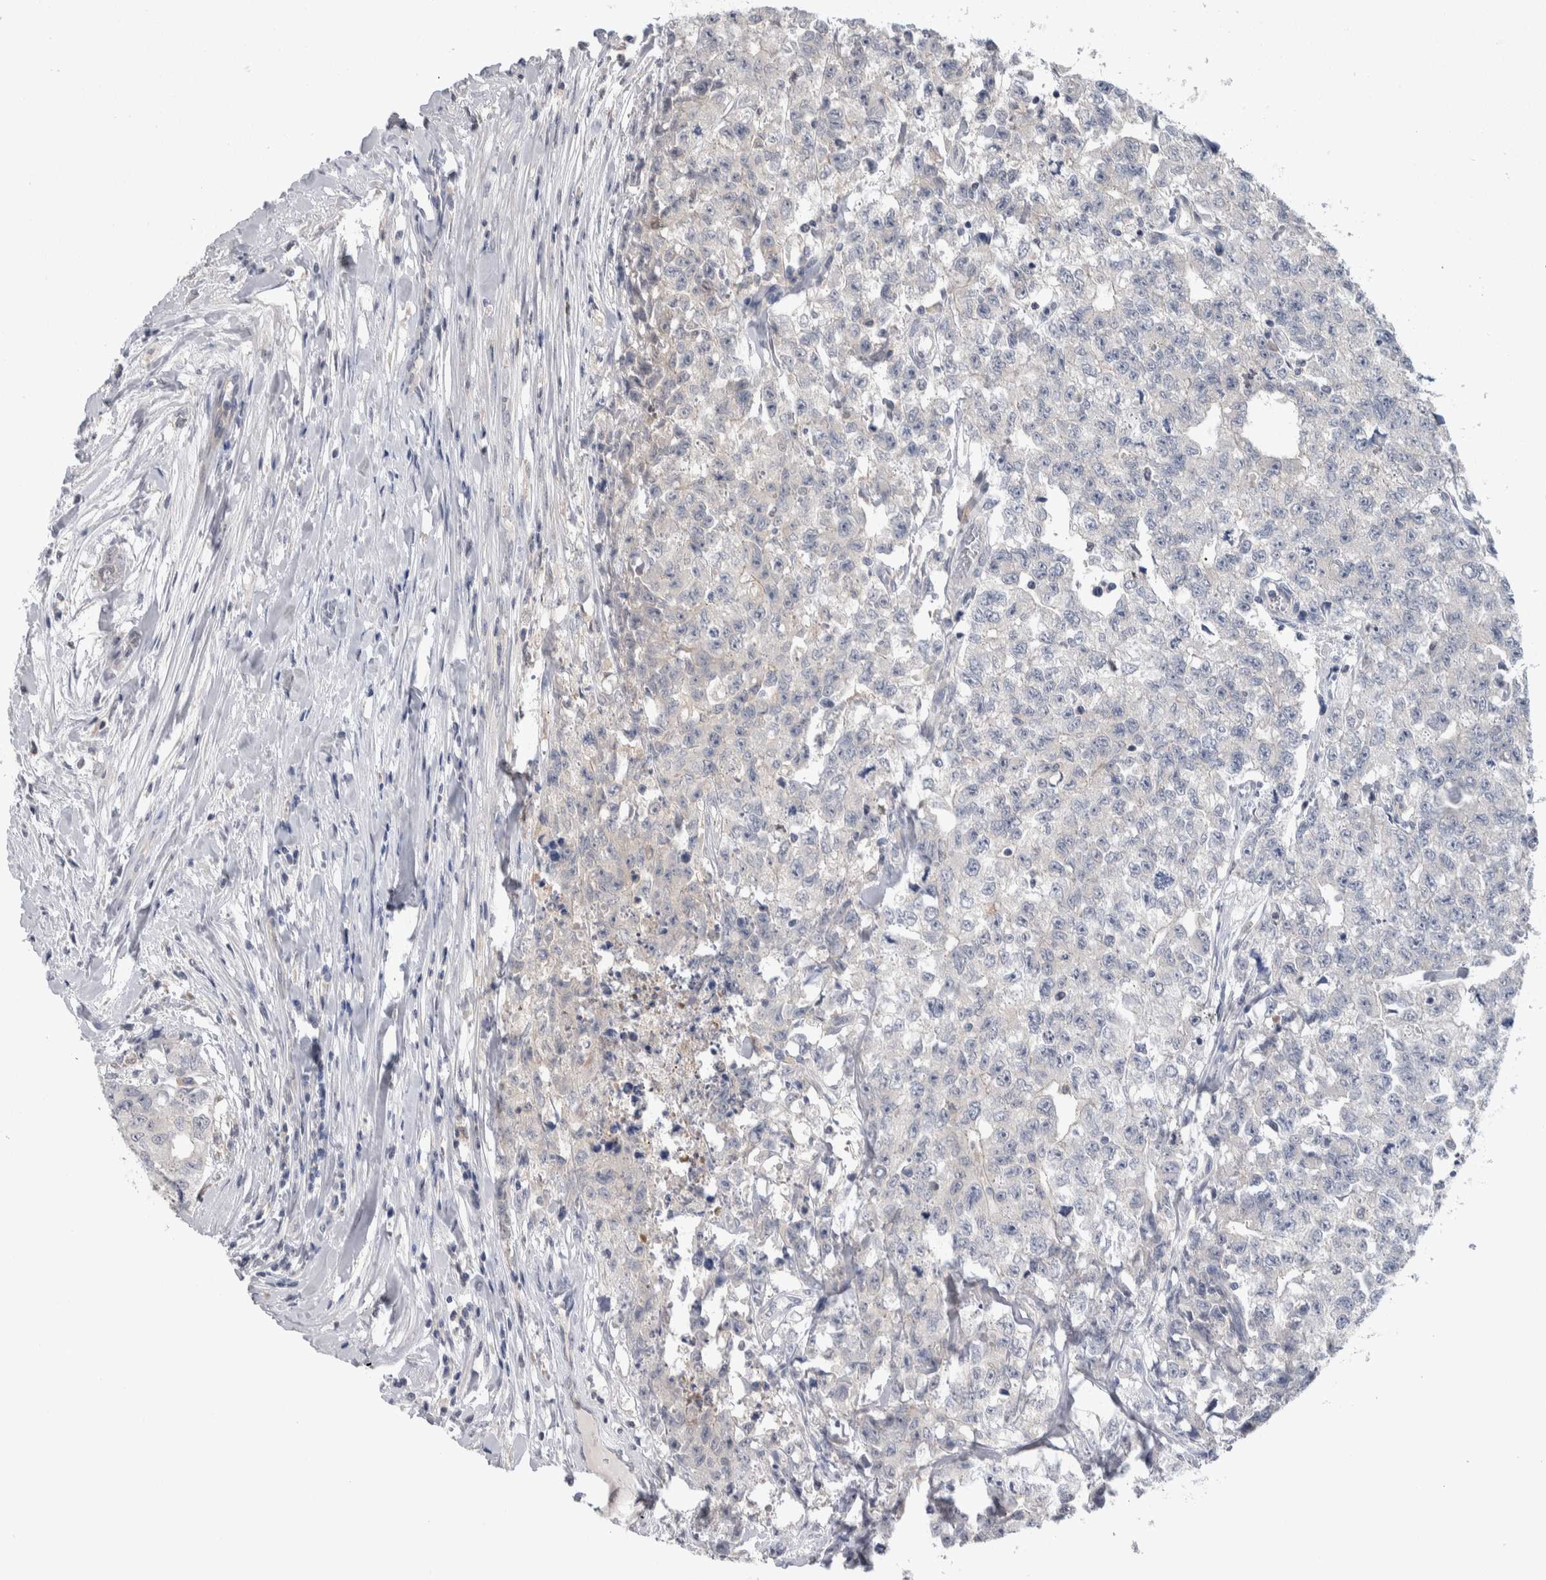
{"staining": {"intensity": "negative", "quantity": "none", "location": "none"}, "tissue": "testis cancer", "cell_type": "Tumor cells", "image_type": "cancer", "snomed": [{"axis": "morphology", "description": "Carcinoma, Embryonal, NOS"}, {"axis": "topography", "description": "Testis"}], "caption": "Tumor cells are negative for brown protein staining in testis cancer. The staining is performed using DAB (3,3'-diaminobenzidine) brown chromogen with nuclei counter-stained in using hematoxylin.", "gene": "HTATIP2", "patient": {"sex": "male", "age": 28}}